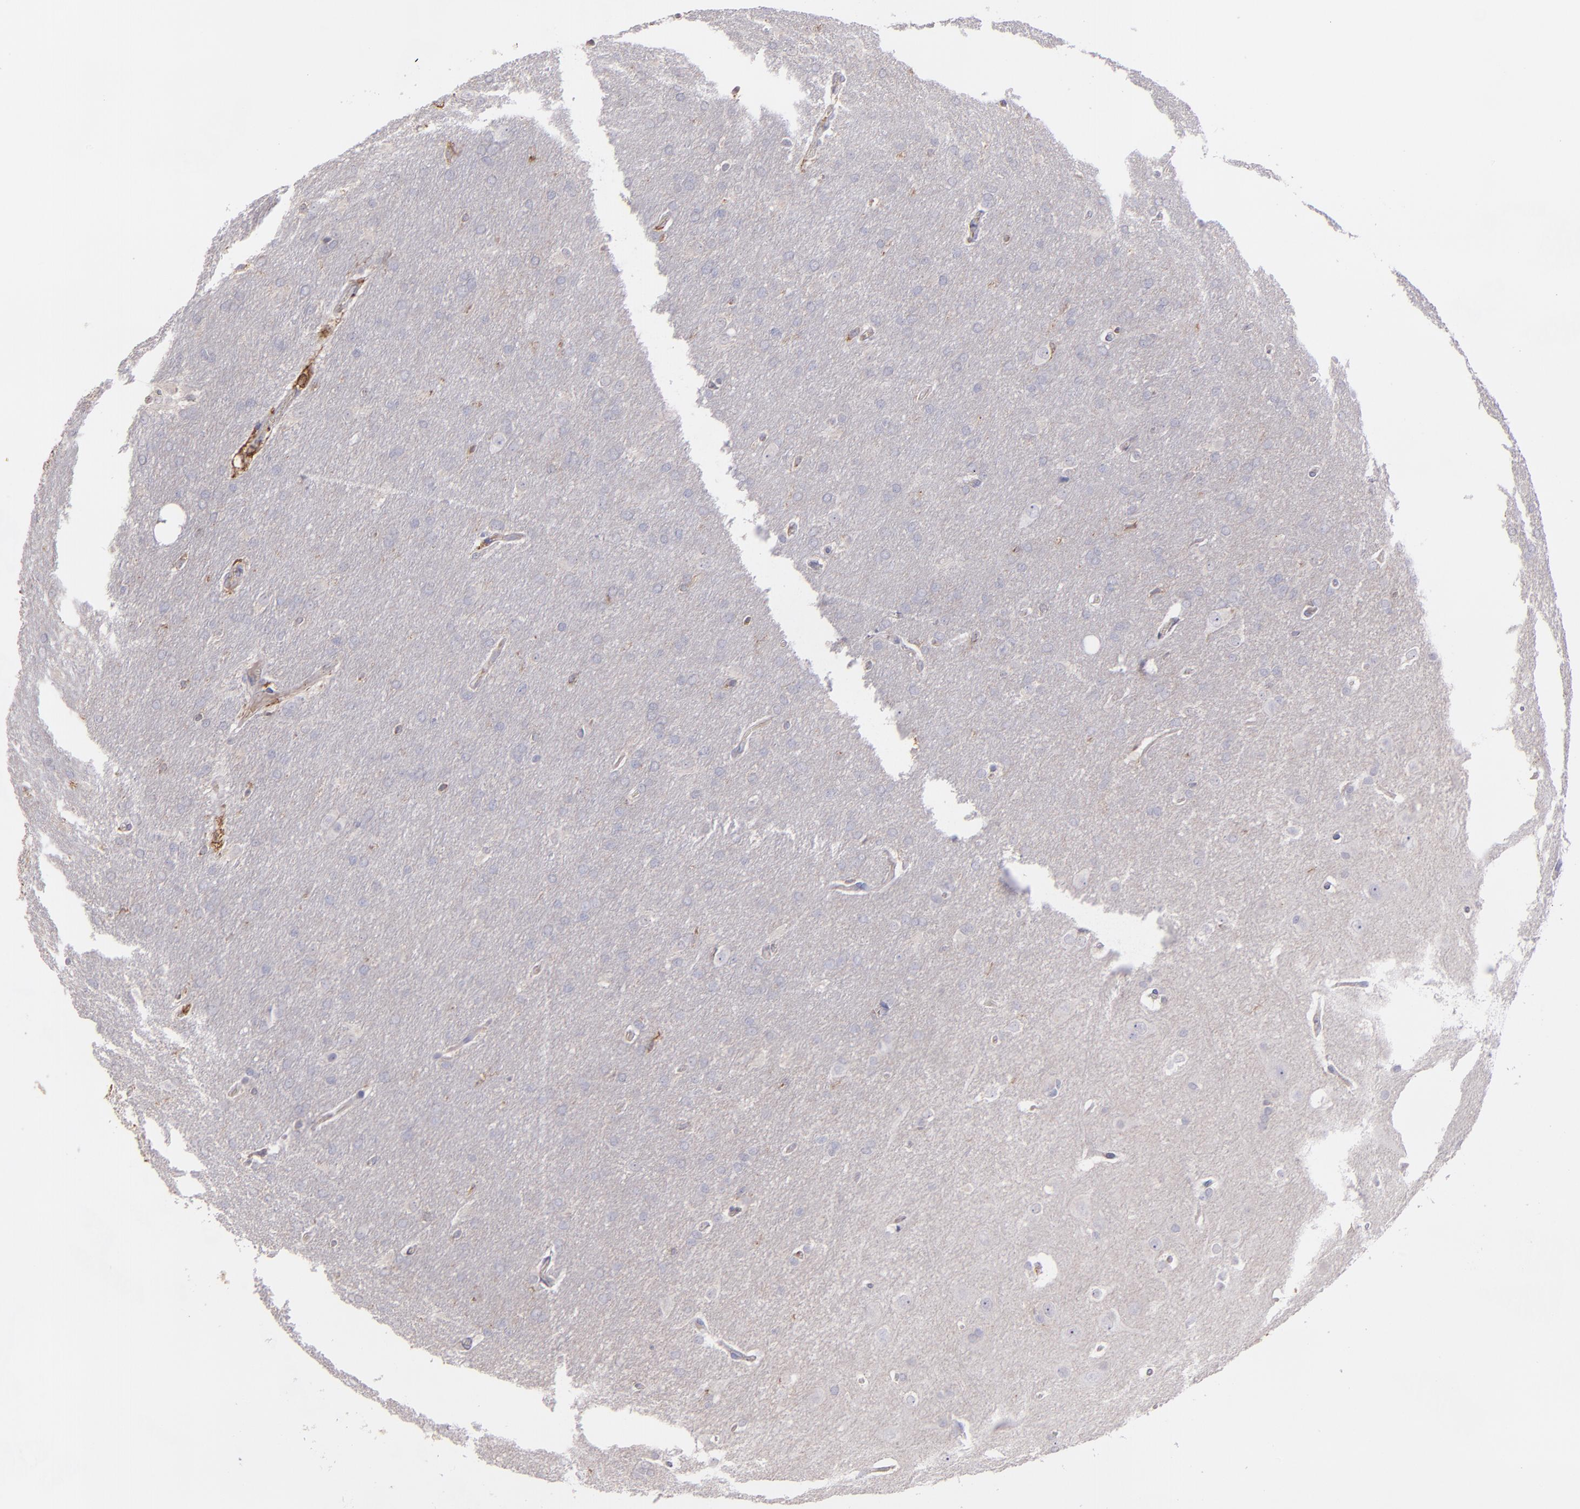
{"staining": {"intensity": "negative", "quantity": "none", "location": "none"}, "tissue": "glioma", "cell_type": "Tumor cells", "image_type": "cancer", "snomed": [{"axis": "morphology", "description": "Glioma, malignant, Low grade"}, {"axis": "topography", "description": "Brain"}], "caption": "Malignant glioma (low-grade) was stained to show a protein in brown. There is no significant positivity in tumor cells. (DAB (3,3'-diaminobenzidine) IHC, high magnification).", "gene": "C1QA", "patient": {"sex": "female", "age": 32}}